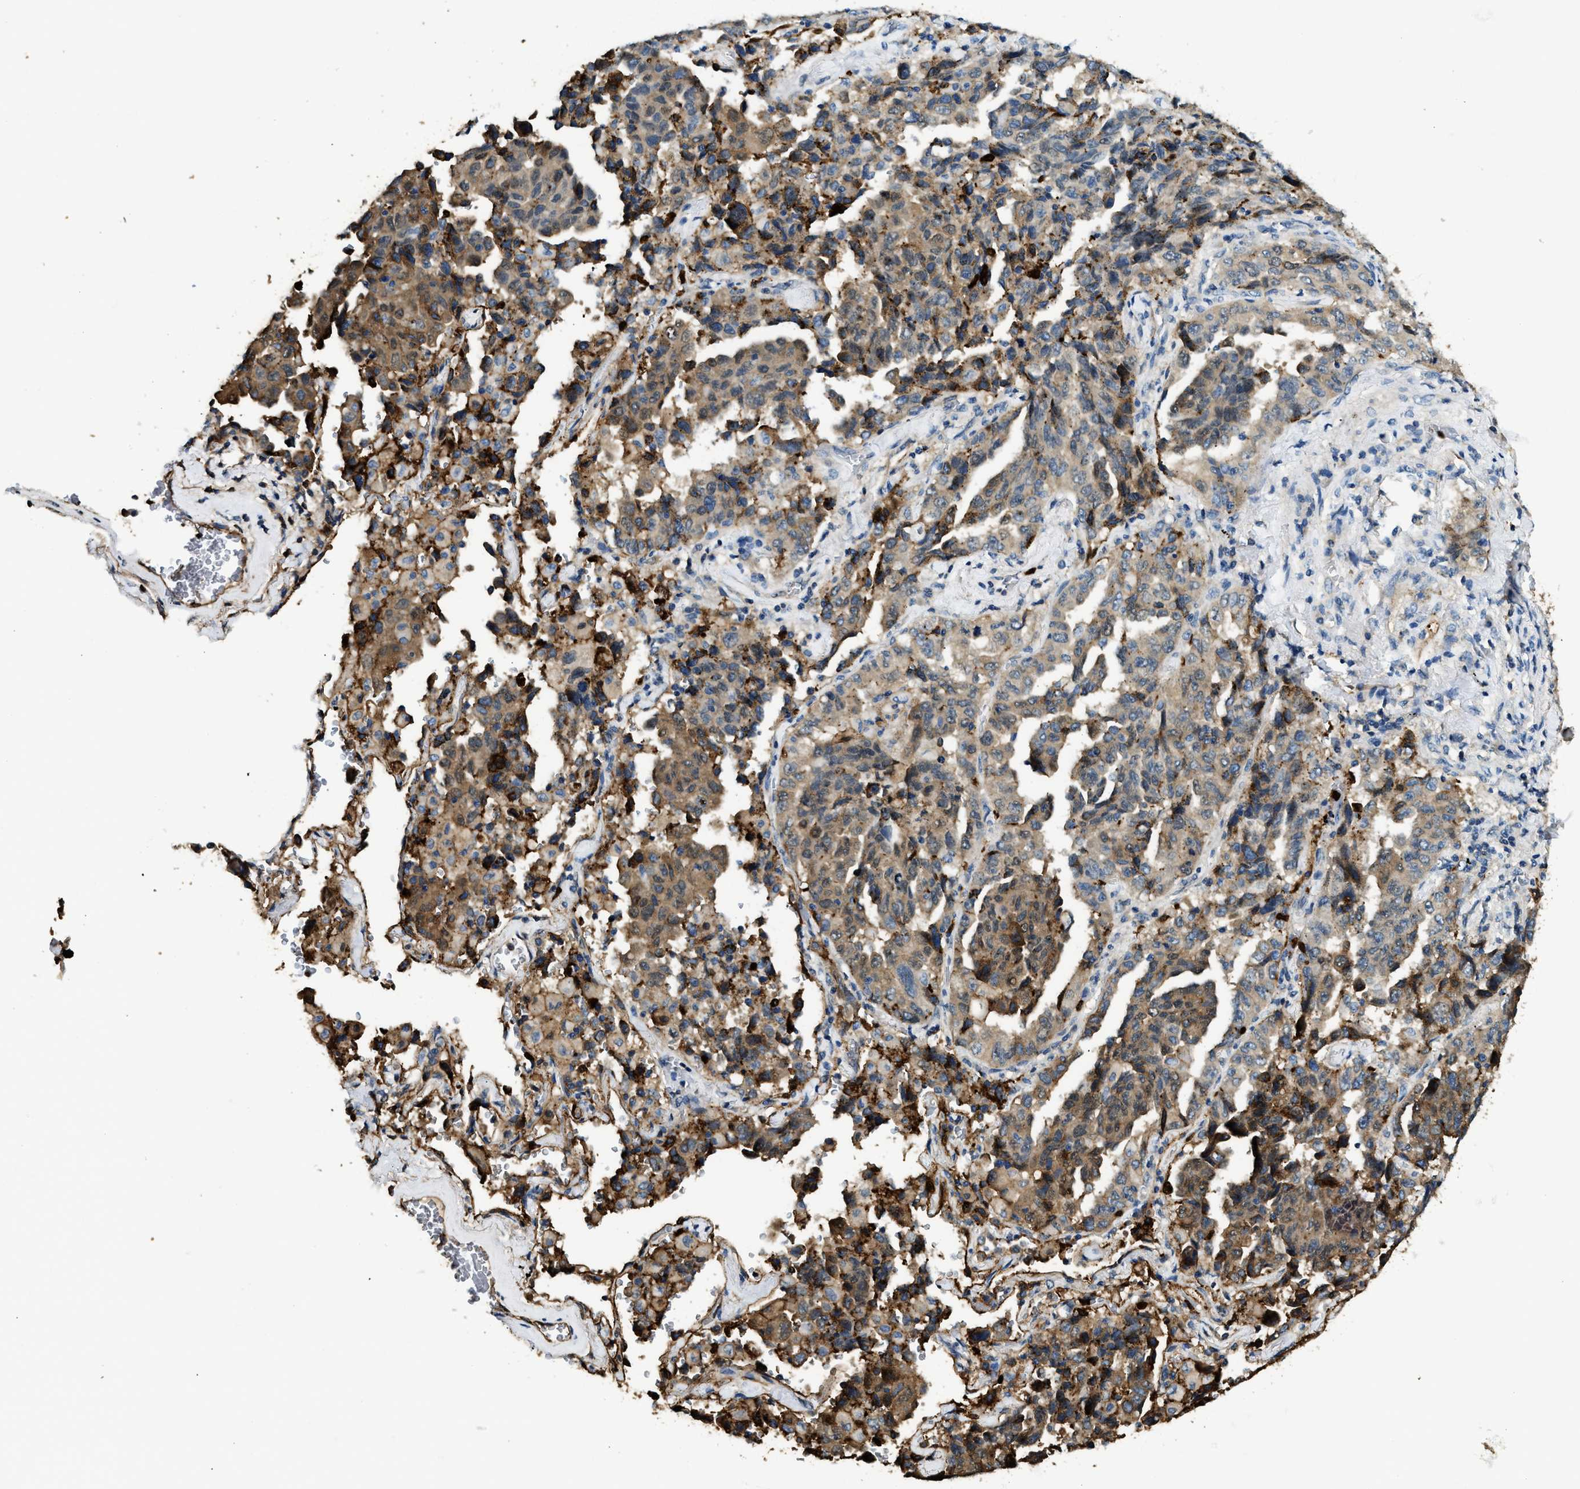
{"staining": {"intensity": "moderate", "quantity": ">75%", "location": "cytoplasmic/membranous"}, "tissue": "lung cancer", "cell_type": "Tumor cells", "image_type": "cancer", "snomed": [{"axis": "morphology", "description": "Adenocarcinoma, NOS"}, {"axis": "topography", "description": "Lung"}], "caption": "Immunohistochemical staining of adenocarcinoma (lung) reveals medium levels of moderate cytoplasmic/membranous positivity in approximately >75% of tumor cells.", "gene": "ANXA3", "patient": {"sex": "female", "age": 51}}